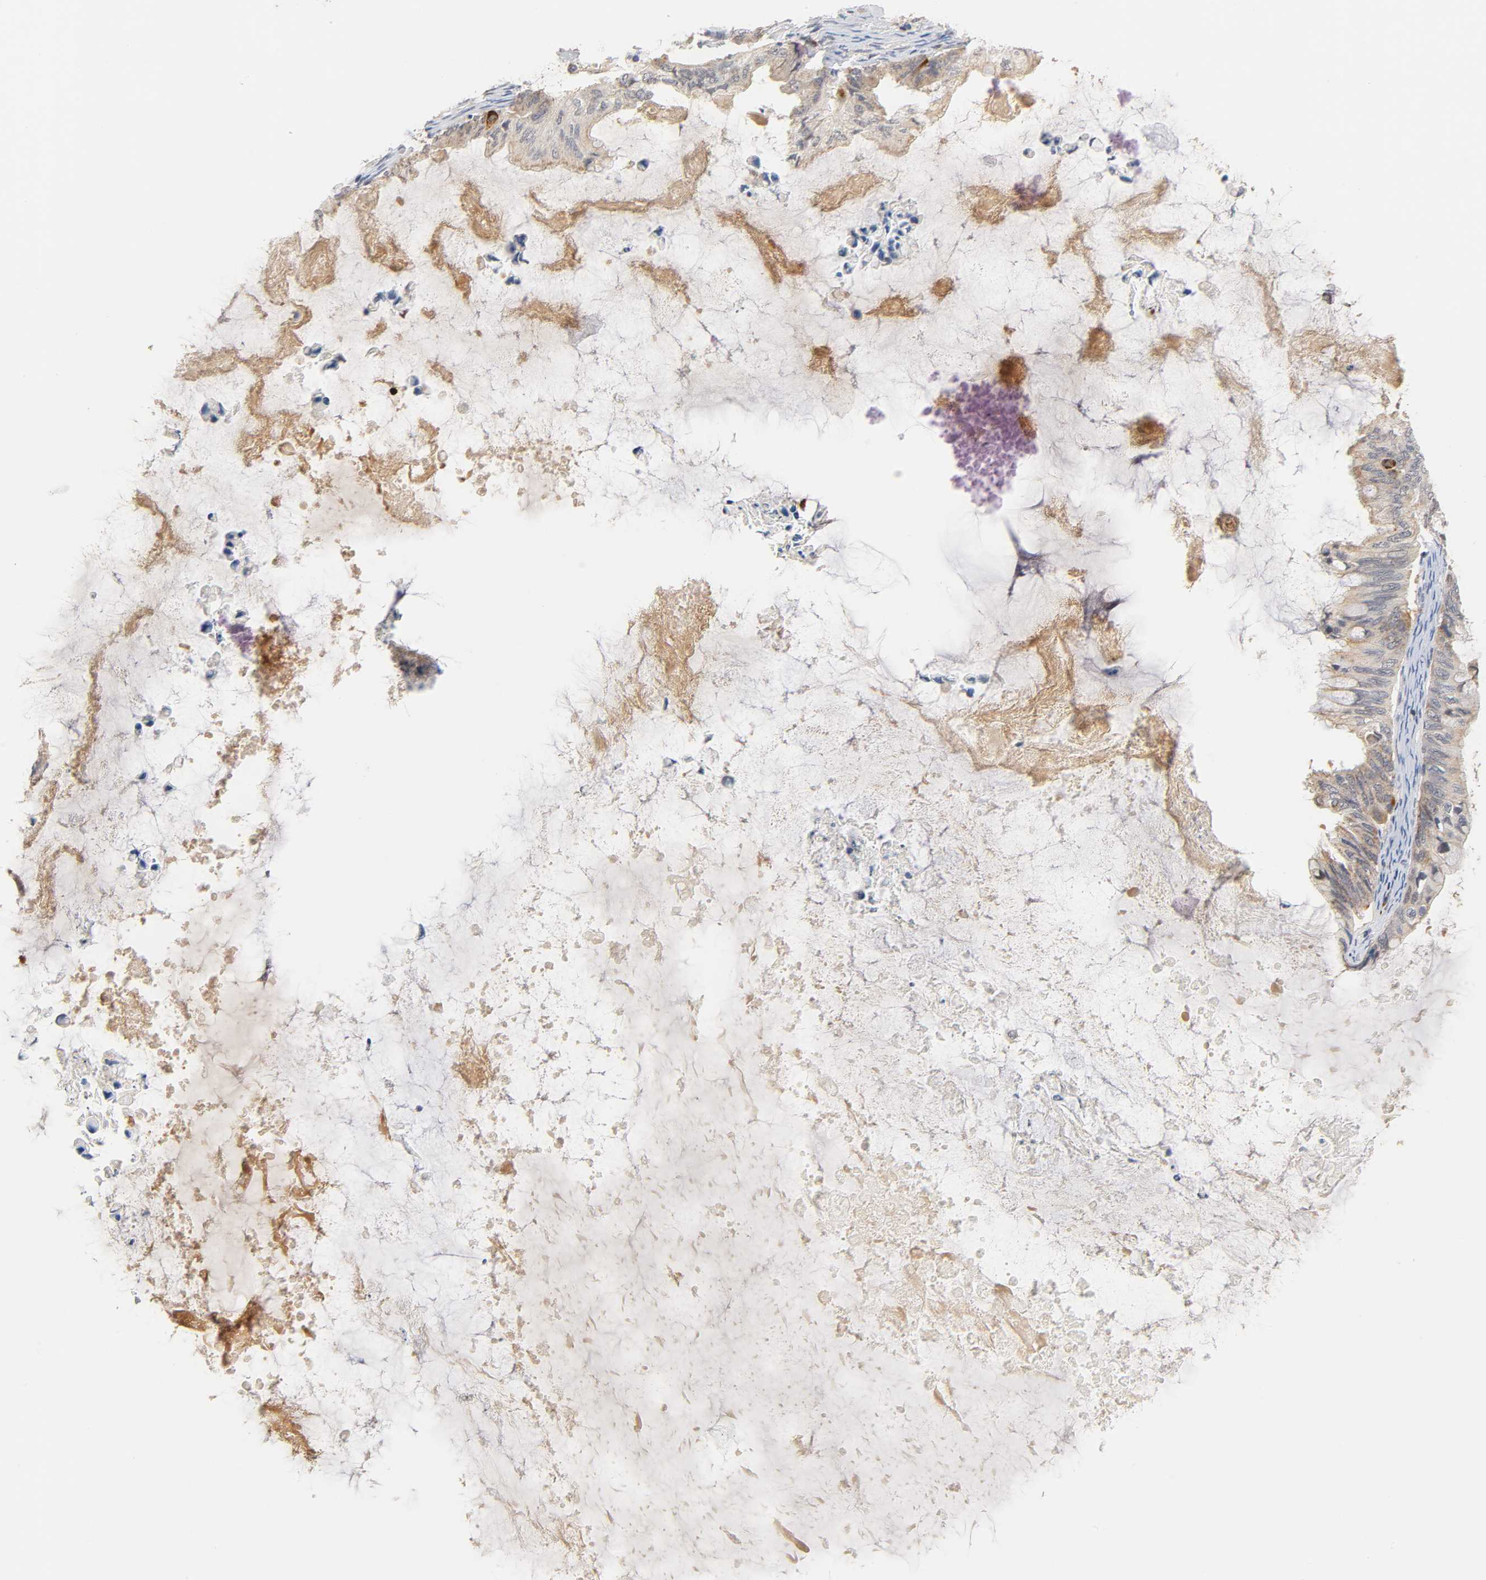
{"staining": {"intensity": "moderate", "quantity": ">75%", "location": "cytoplasmic/membranous"}, "tissue": "ovarian cancer", "cell_type": "Tumor cells", "image_type": "cancer", "snomed": [{"axis": "morphology", "description": "Cystadenocarcinoma, mucinous, NOS"}, {"axis": "topography", "description": "Ovary"}], "caption": "An image showing moderate cytoplasmic/membranous positivity in about >75% of tumor cells in ovarian mucinous cystadenocarcinoma, as visualized by brown immunohistochemical staining.", "gene": "GSTZ1", "patient": {"sex": "female", "age": 80}}